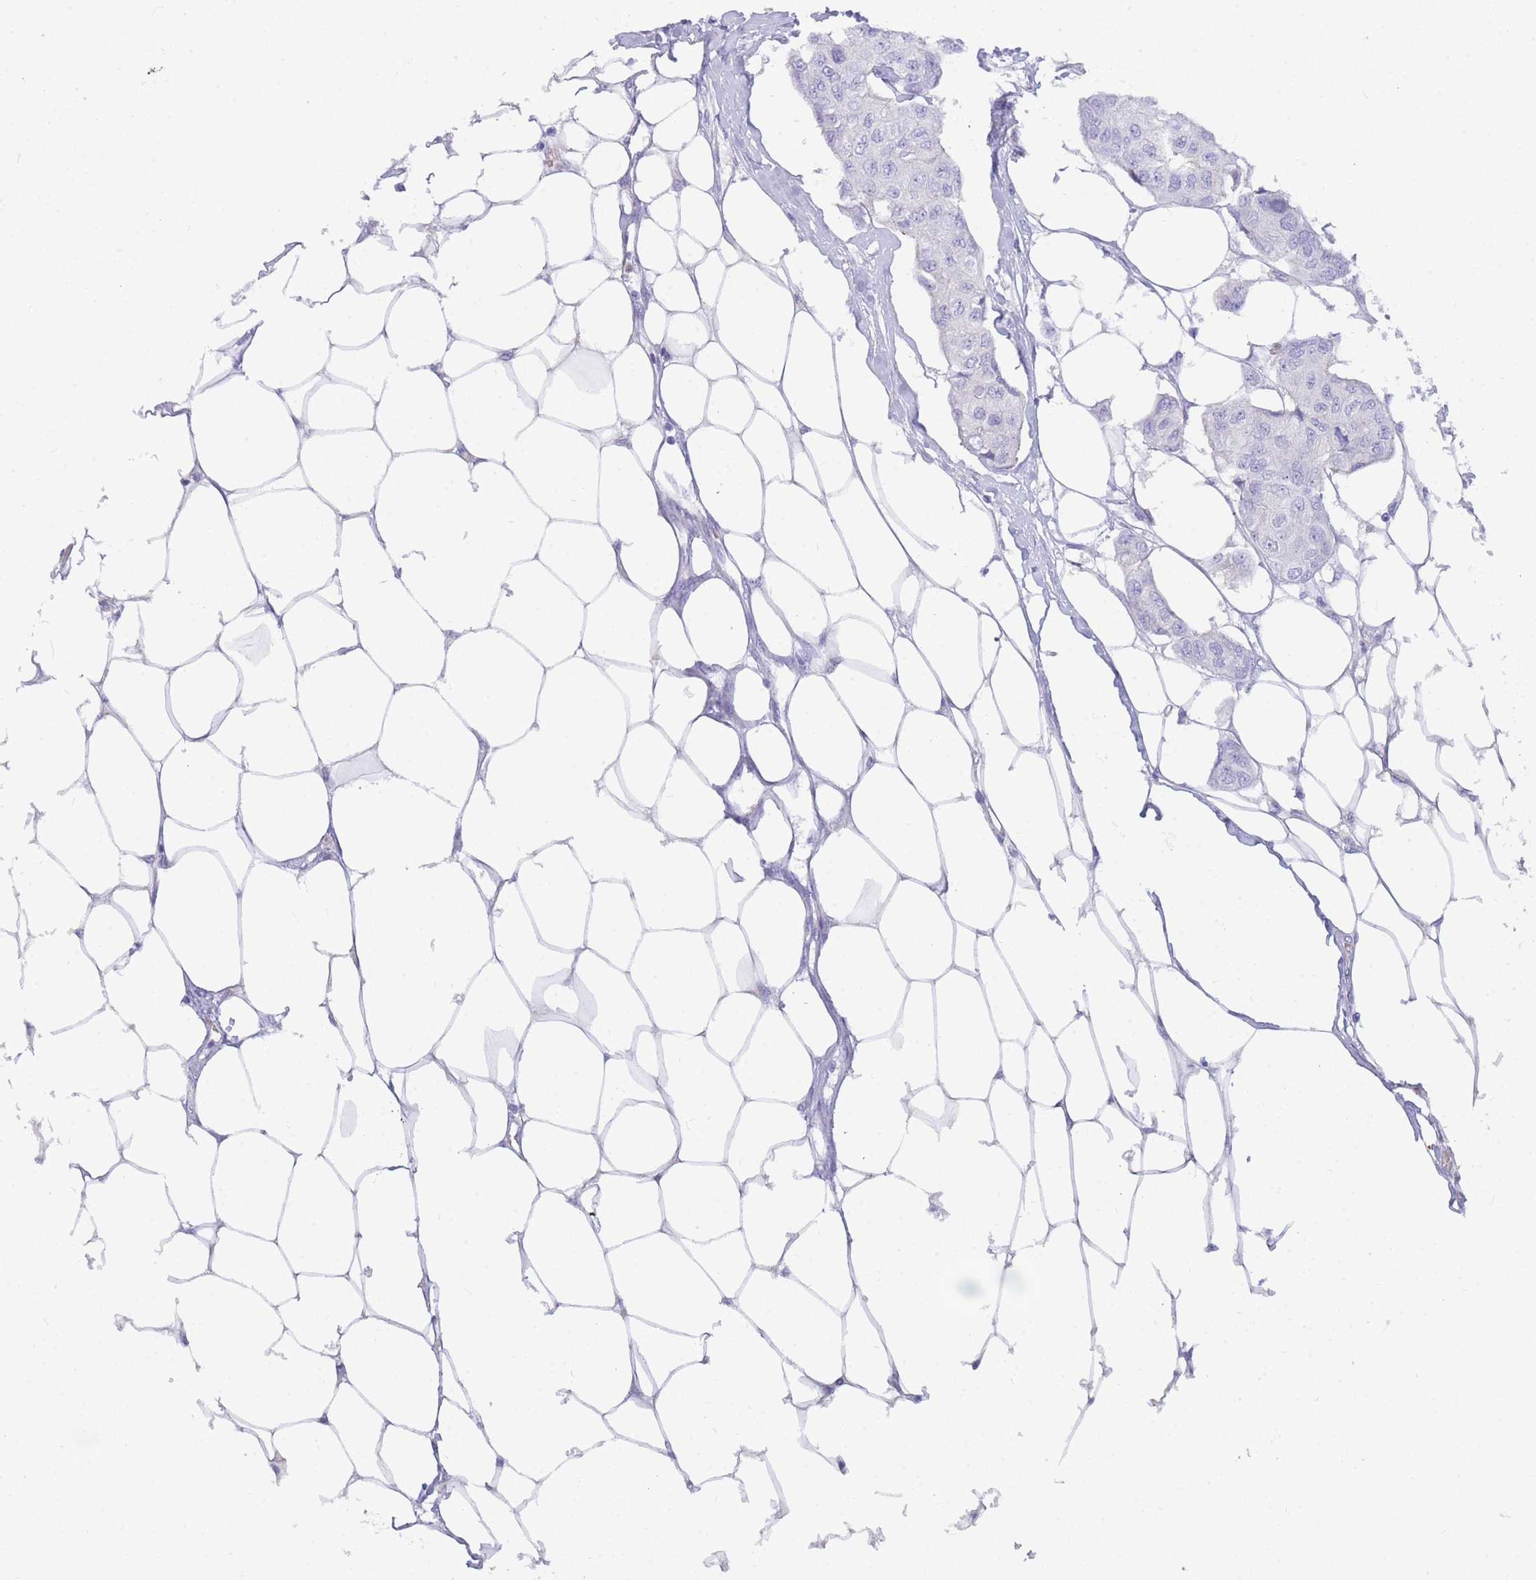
{"staining": {"intensity": "negative", "quantity": "none", "location": "none"}, "tissue": "breast cancer", "cell_type": "Tumor cells", "image_type": "cancer", "snomed": [{"axis": "morphology", "description": "Duct carcinoma"}, {"axis": "topography", "description": "Breast"}, {"axis": "topography", "description": "Lymph node"}], "caption": "This is an immunohistochemistry (IHC) micrograph of invasive ductal carcinoma (breast). There is no positivity in tumor cells.", "gene": "NKX1-2", "patient": {"sex": "female", "age": 80}}